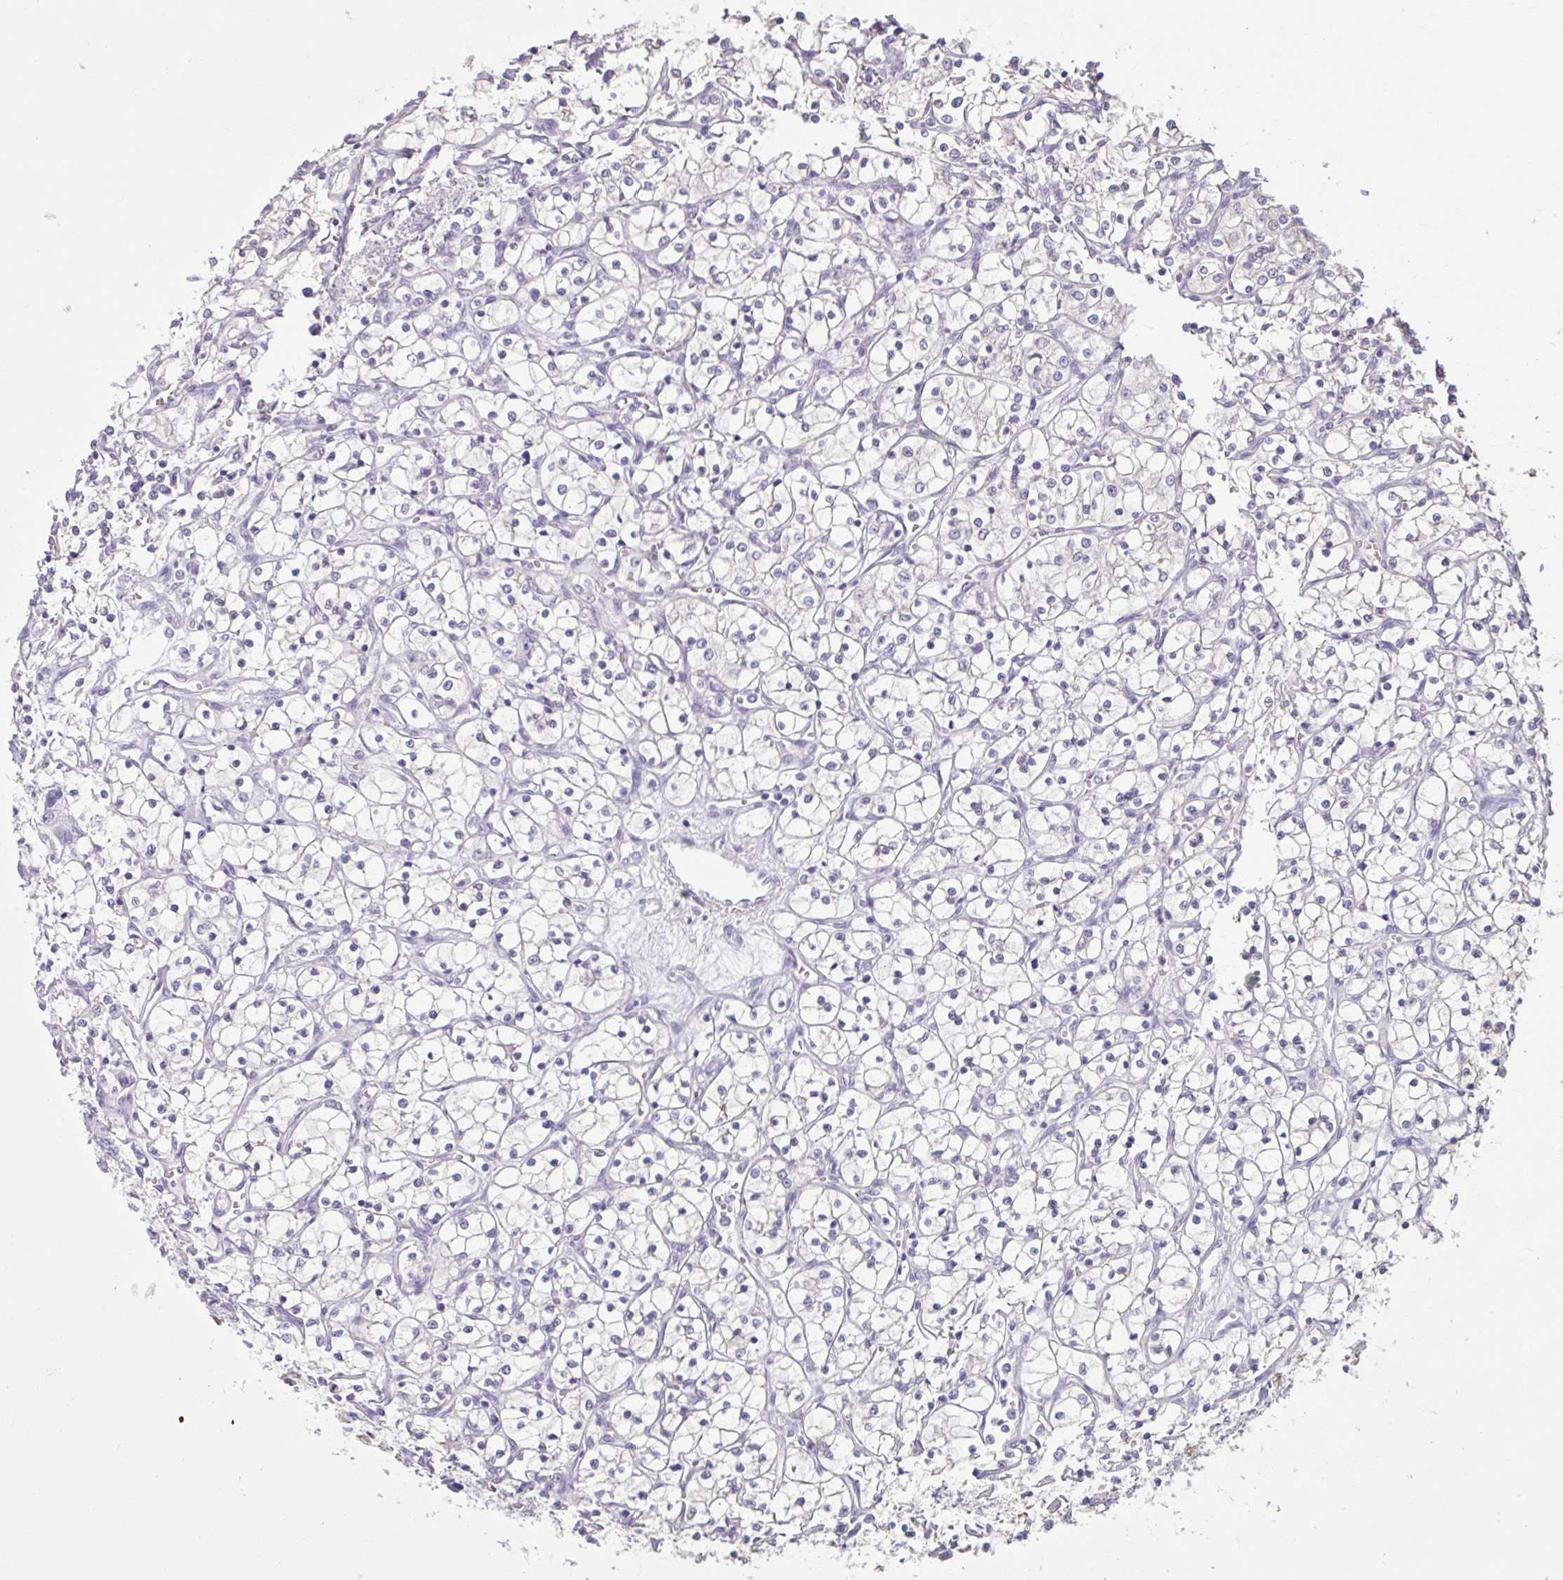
{"staining": {"intensity": "negative", "quantity": "none", "location": "none"}, "tissue": "renal cancer", "cell_type": "Tumor cells", "image_type": "cancer", "snomed": [{"axis": "morphology", "description": "Adenocarcinoma, NOS"}, {"axis": "topography", "description": "Kidney"}], "caption": "The micrograph shows no staining of tumor cells in renal cancer. (Brightfield microscopy of DAB (3,3'-diaminobenzidine) immunohistochemistry (IHC) at high magnification).", "gene": "CDH19", "patient": {"sex": "female", "age": 69}}